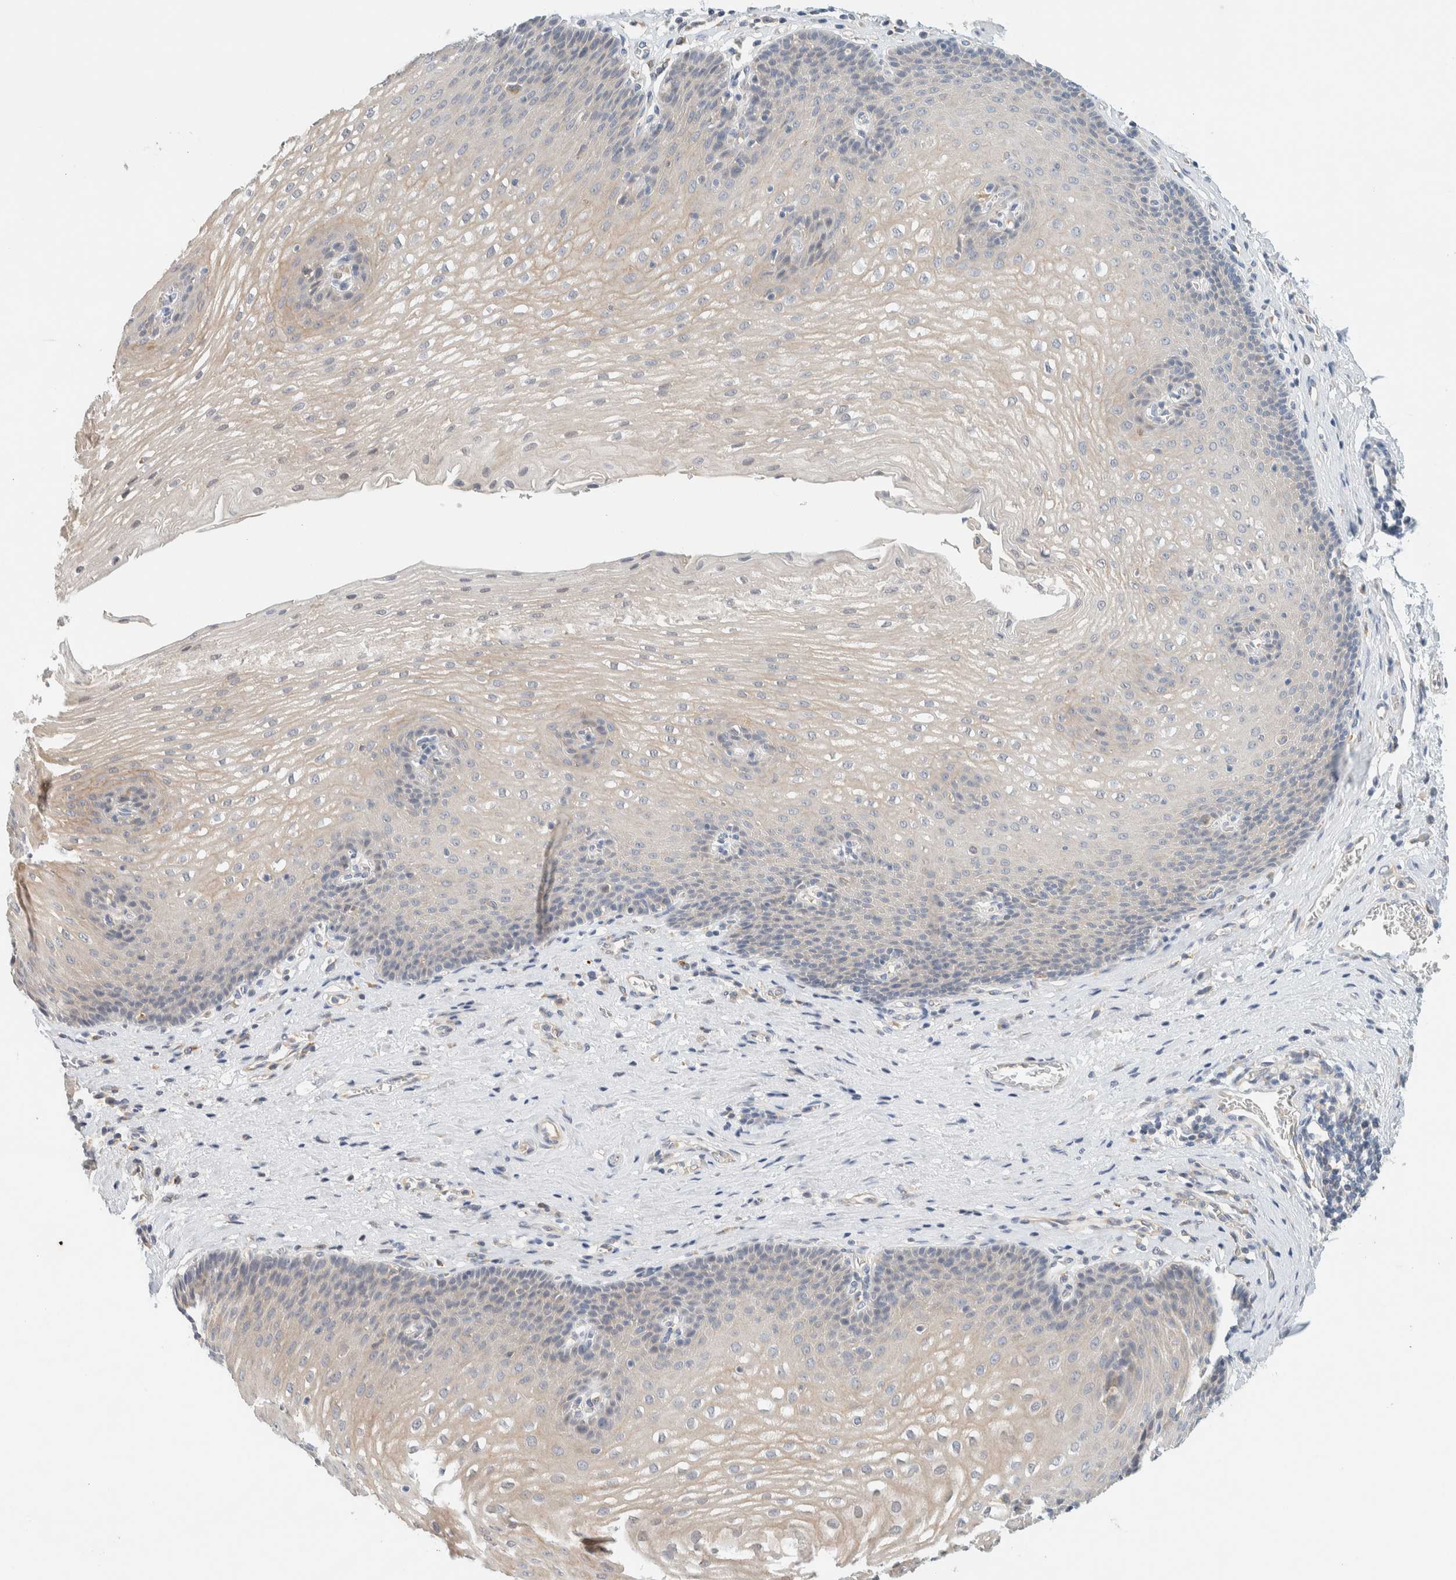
{"staining": {"intensity": "weak", "quantity": "<25%", "location": "cytoplasmic/membranous"}, "tissue": "esophagus", "cell_type": "Squamous epithelial cells", "image_type": "normal", "snomed": [{"axis": "morphology", "description": "Normal tissue, NOS"}, {"axis": "topography", "description": "Esophagus"}], "caption": "Immunohistochemistry of benign esophagus exhibits no staining in squamous epithelial cells. (Immunohistochemistry (ihc), brightfield microscopy, high magnification).", "gene": "SUMF2", "patient": {"sex": "male", "age": 48}}